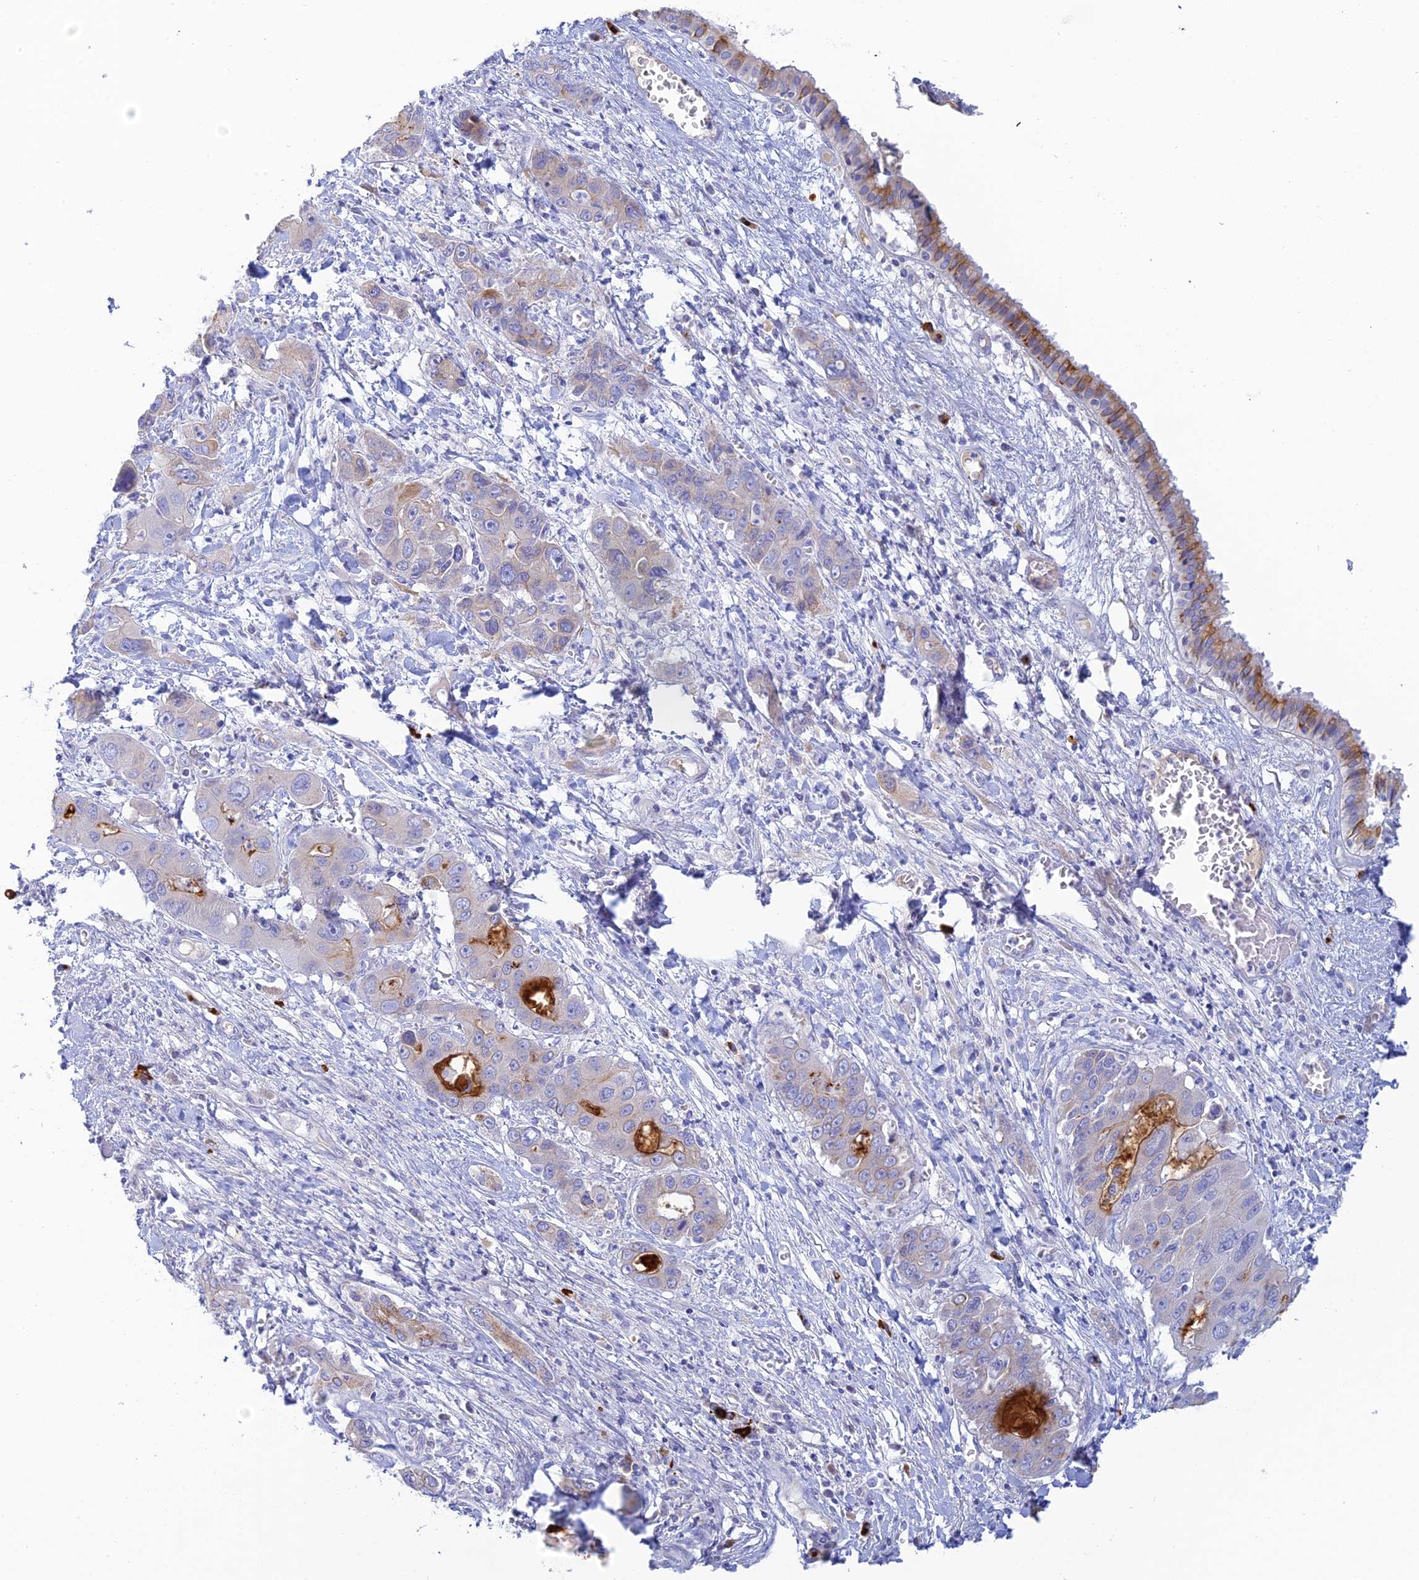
{"staining": {"intensity": "strong", "quantity": "<25%", "location": "cytoplasmic/membranous"}, "tissue": "liver cancer", "cell_type": "Tumor cells", "image_type": "cancer", "snomed": [{"axis": "morphology", "description": "Cholangiocarcinoma"}, {"axis": "topography", "description": "Liver"}], "caption": "Immunohistochemical staining of liver cancer shows medium levels of strong cytoplasmic/membranous protein staining in about <25% of tumor cells.", "gene": "CEP152", "patient": {"sex": "male", "age": 67}}